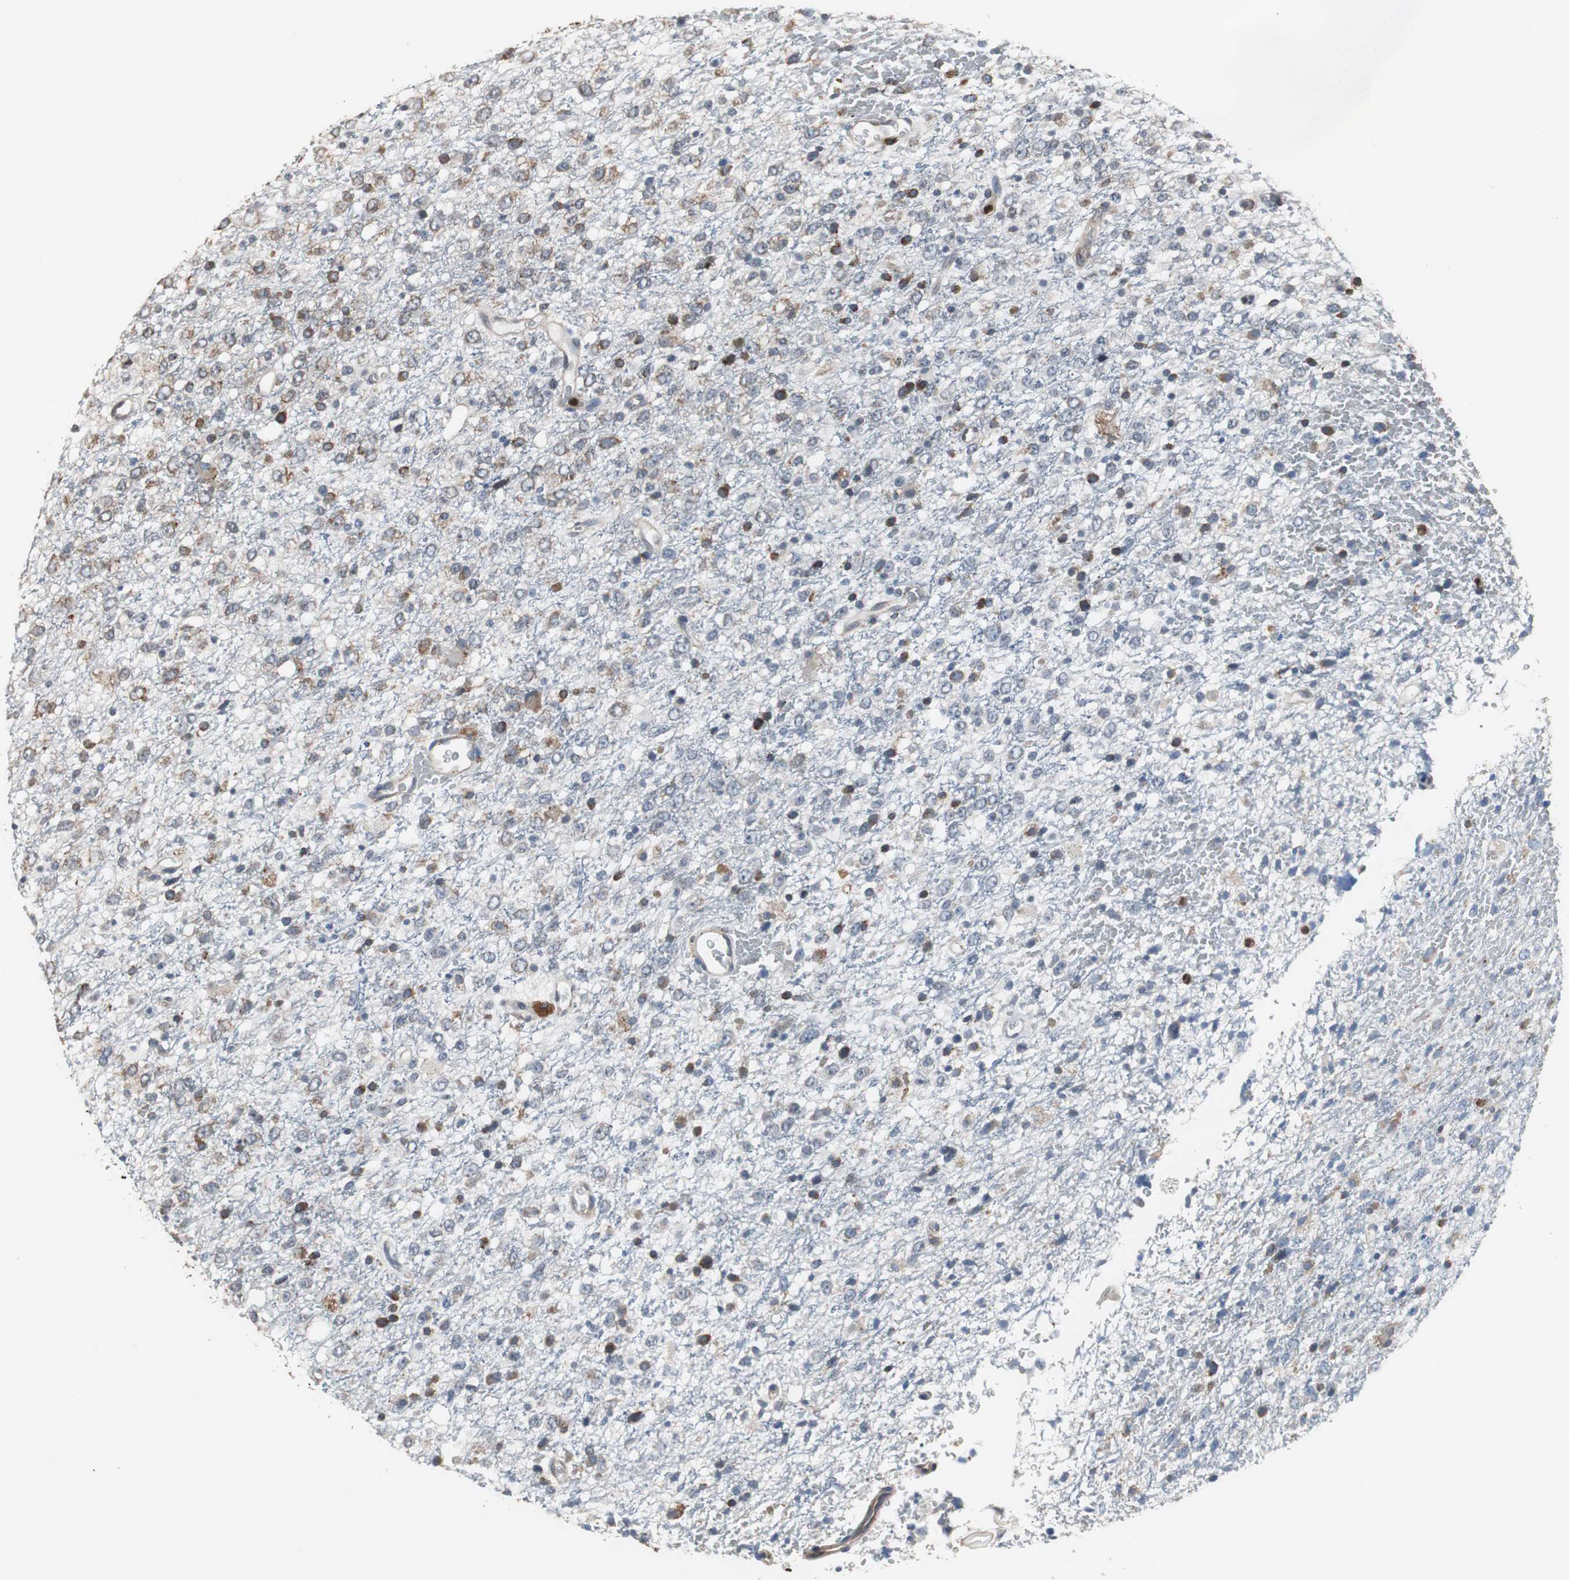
{"staining": {"intensity": "moderate", "quantity": "<25%", "location": "cytoplasmic/membranous"}, "tissue": "glioma", "cell_type": "Tumor cells", "image_type": "cancer", "snomed": [{"axis": "morphology", "description": "Glioma, malignant, High grade"}, {"axis": "topography", "description": "pancreas cauda"}], "caption": "Immunohistochemistry (IHC) micrograph of human malignant glioma (high-grade) stained for a protein (brown), which demonstrates low levels of moderate cytoplasmic/membranous staining in approximately <25% of tumor cells.", "gene": "CALU", "patient": {"sex": "male", "age": 60}}